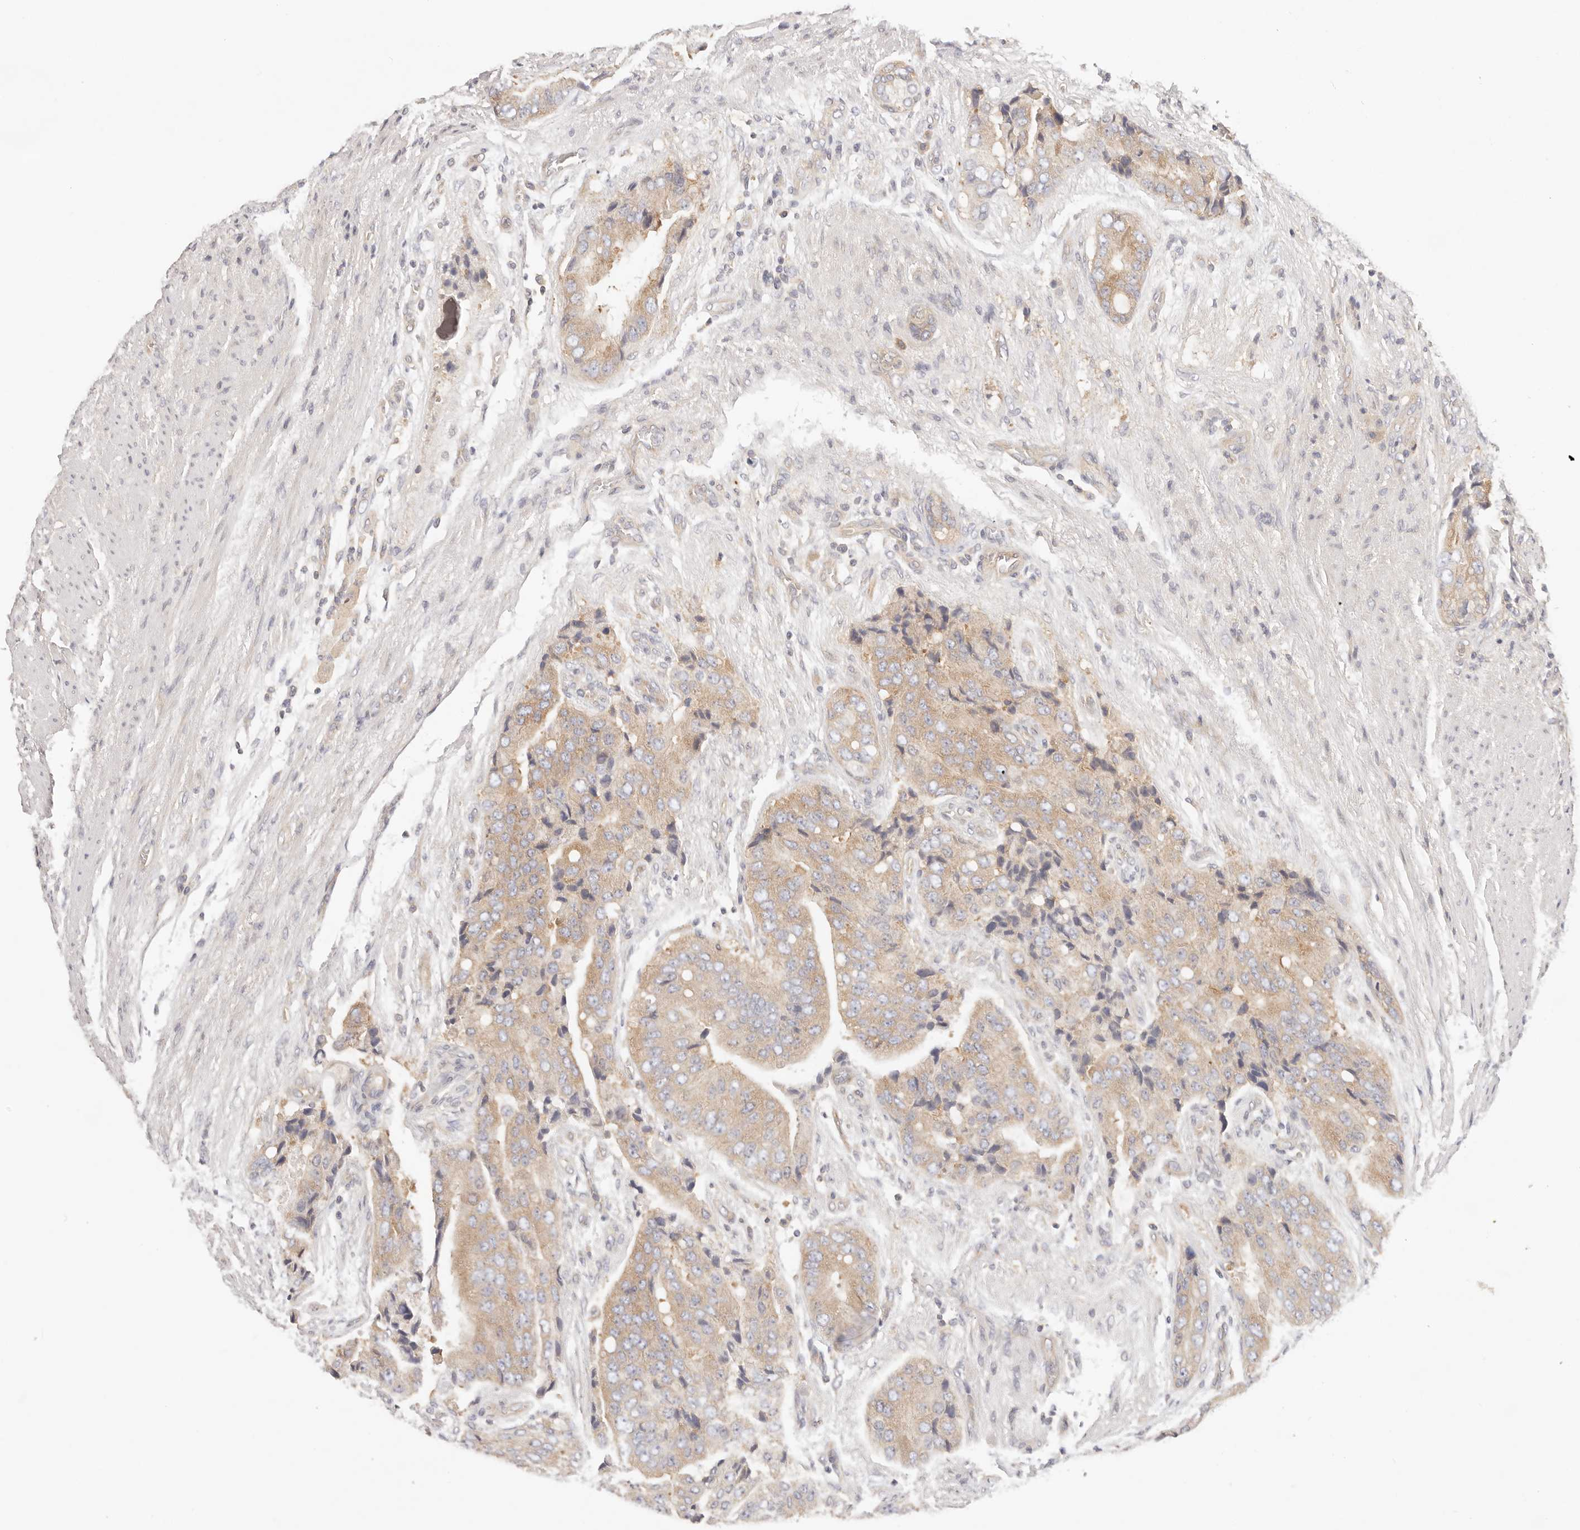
{"staining": {"intensity": "weak", "quantity": ">75%", "location": "cytoplasmic/membranous"}, "tissue": "prostate cancer", "cell_type": "Tumor cells", "image_type": "cancer", "snomed": [{"axis": "morphology", "description": "Adenocarcinoma, High grade"}, {"axis": "topography", "description": "Prostate"}], "caption": "Adenocarcinoma (high-grade) (prostate) stained with IHC demonstrates weak cytoplasmic/membranous positivity in about >75% of tumor cells.", "gene": "KCMF1", "patient": {"sex": "male", "age": 70}}